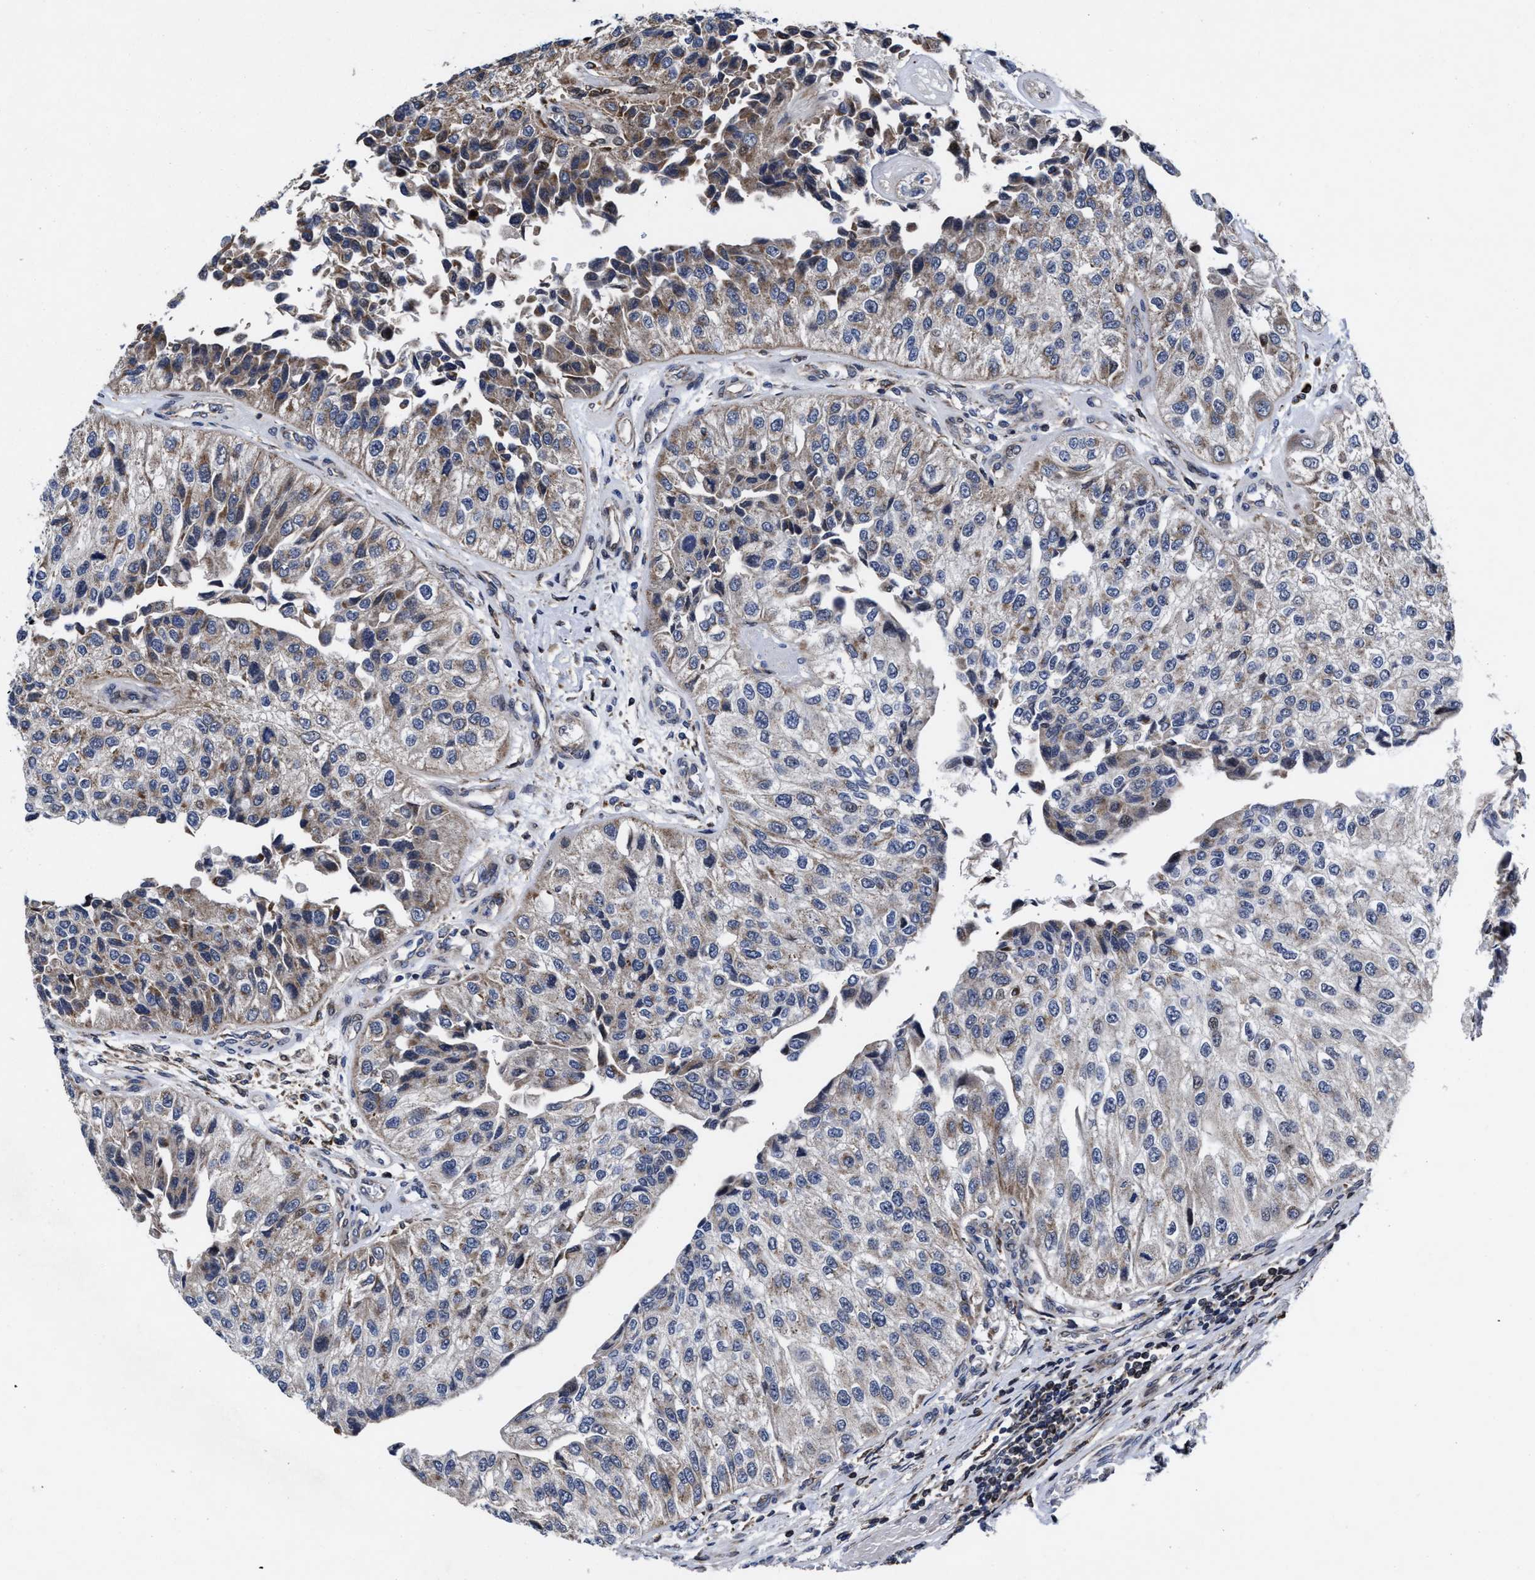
{"staining": {"intensity": "weak", "quantity": "25%-75%", "location": "cytoplasmic/membranous"}, "tissue": "urothelial cancer", "cell_type": "Tumor cells", "image_type": "cancer", "snomed": [{"axis": "morphology", "description": "Urothelial carcinoma, High grade"}, {"axis": "topography", "description": "Kidney"}, {"axis": "topography", "description": "Urinary bladder"}], "caption": "Weak cytoplasmic/membranous positivity is identified in about 25%-75% of tumor cells in urothelial cancer.", "gene": "MRPL50", "patient": {"sex": "male", "age": 77}}